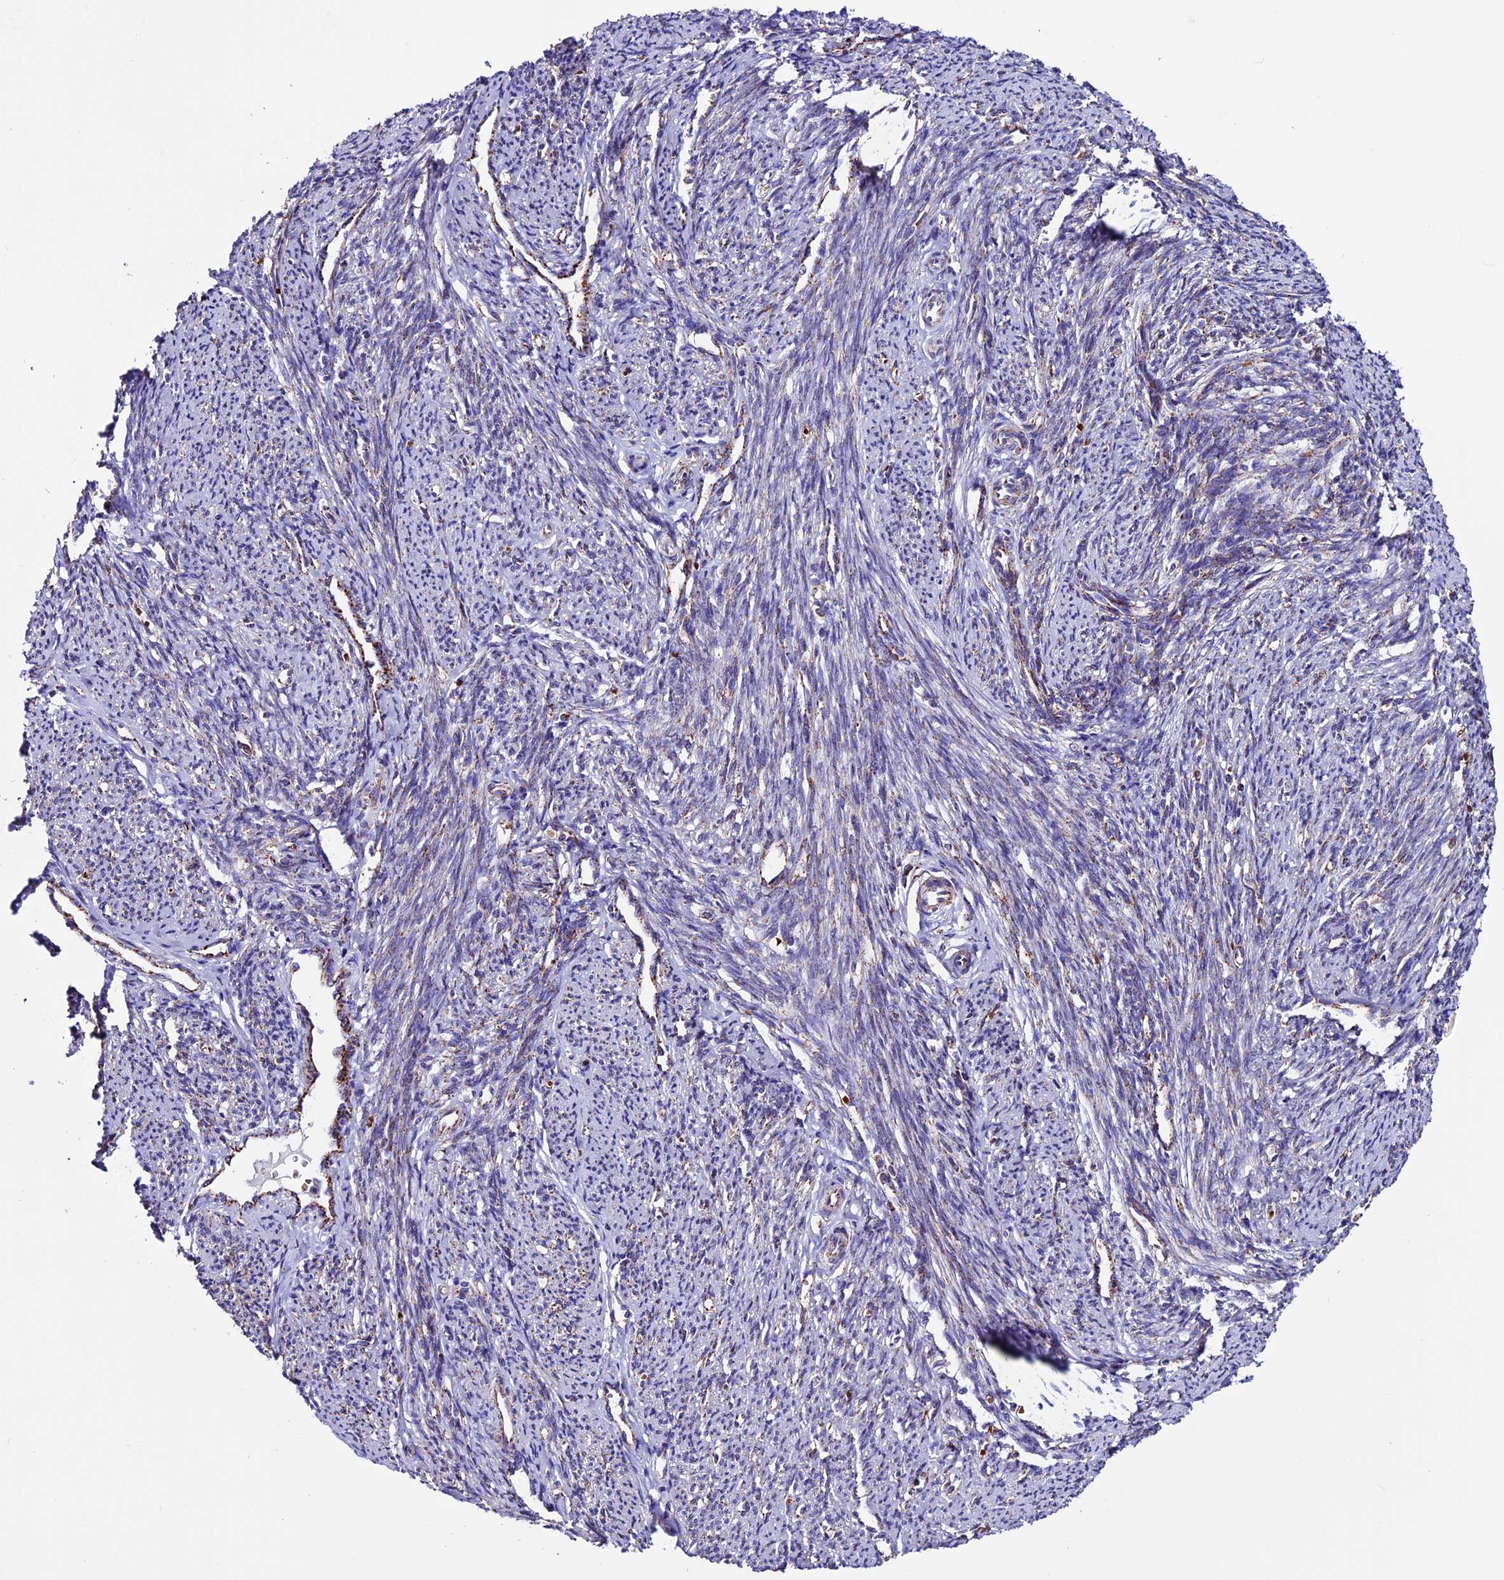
{"staining": {"intensity": "moderate", "quantity": "25%-75%", "location": "cytoplasmic/membranous"}, "tissue": "smooth muscle", "cell_type": "Smooth muscle cells", "image_type": "normal", "snomed": [{"axis": "morphology", "description": "Normal tissue, NOS"}, {"axis": "topography", "description": "Smooth muscle"}, {"axis": "topography", "description": "Uterus"}], "caption": "Immunohistochemical staining of unremarkable smooth muscle displays medium levels of moderate cytoplasmic/membranous staining in about 25%-75% of smooth muscle cells.", "gene": "CX3CL1", "patient": {"sex": "female", "age": 59}}